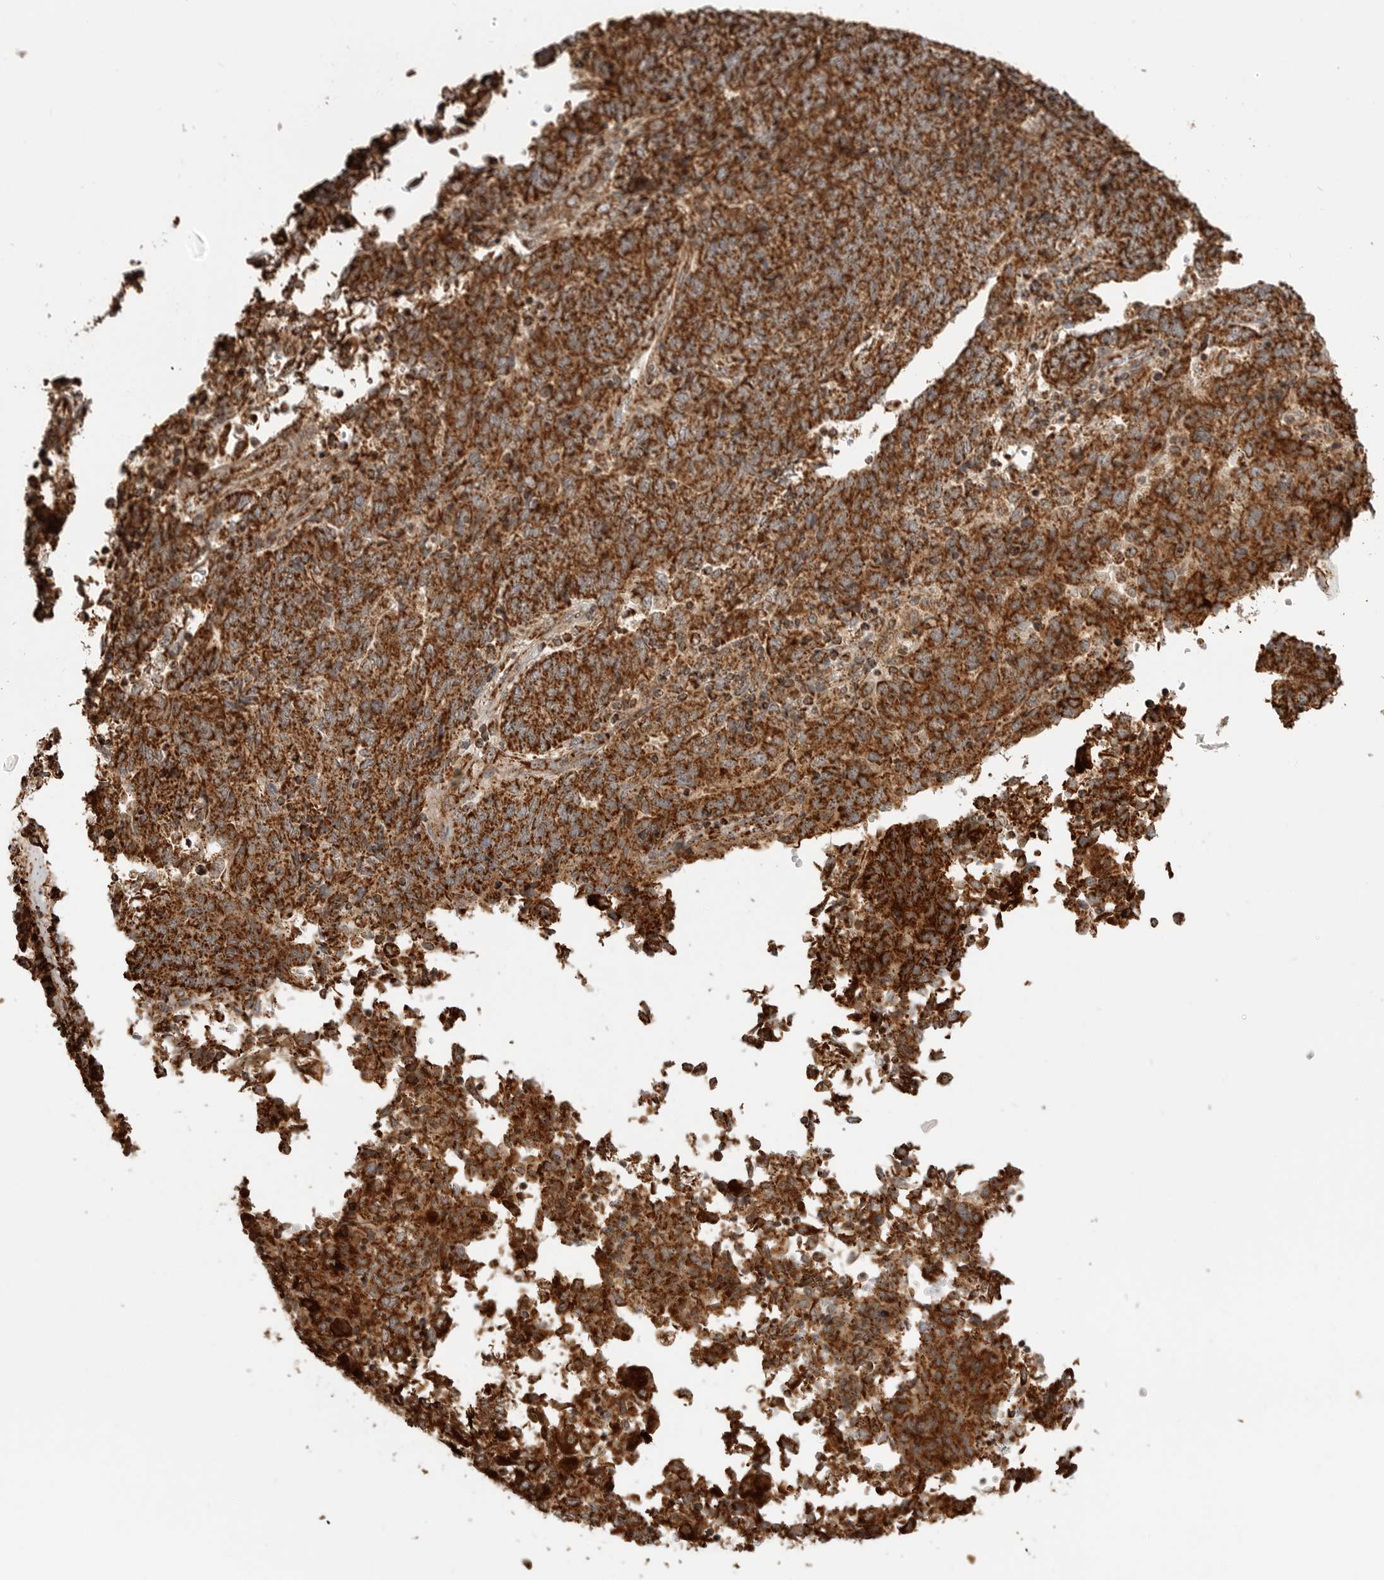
{"staining": {"intensity": "strong", "quantity": ">75%", "location": "cytoplasmic/membranous"}, "tissue": "endometrial cancer", "cell_type": "Tumor cells", "image_type": "cancer", "snomed": [{"axis": "morphology", "description": "Adenocarcinoma, NOS"}, {"axis": "topography", "description": "Endometrium"}], "caption": "Endometrial cancer (adenocarcinoma) stained for a protein (brown) displays strong cytoplasmic/membranous positive positivity in about >75% of tumor cells.", "gene": "BMP2K", "patient": {"sex": "female", "age": 80}}